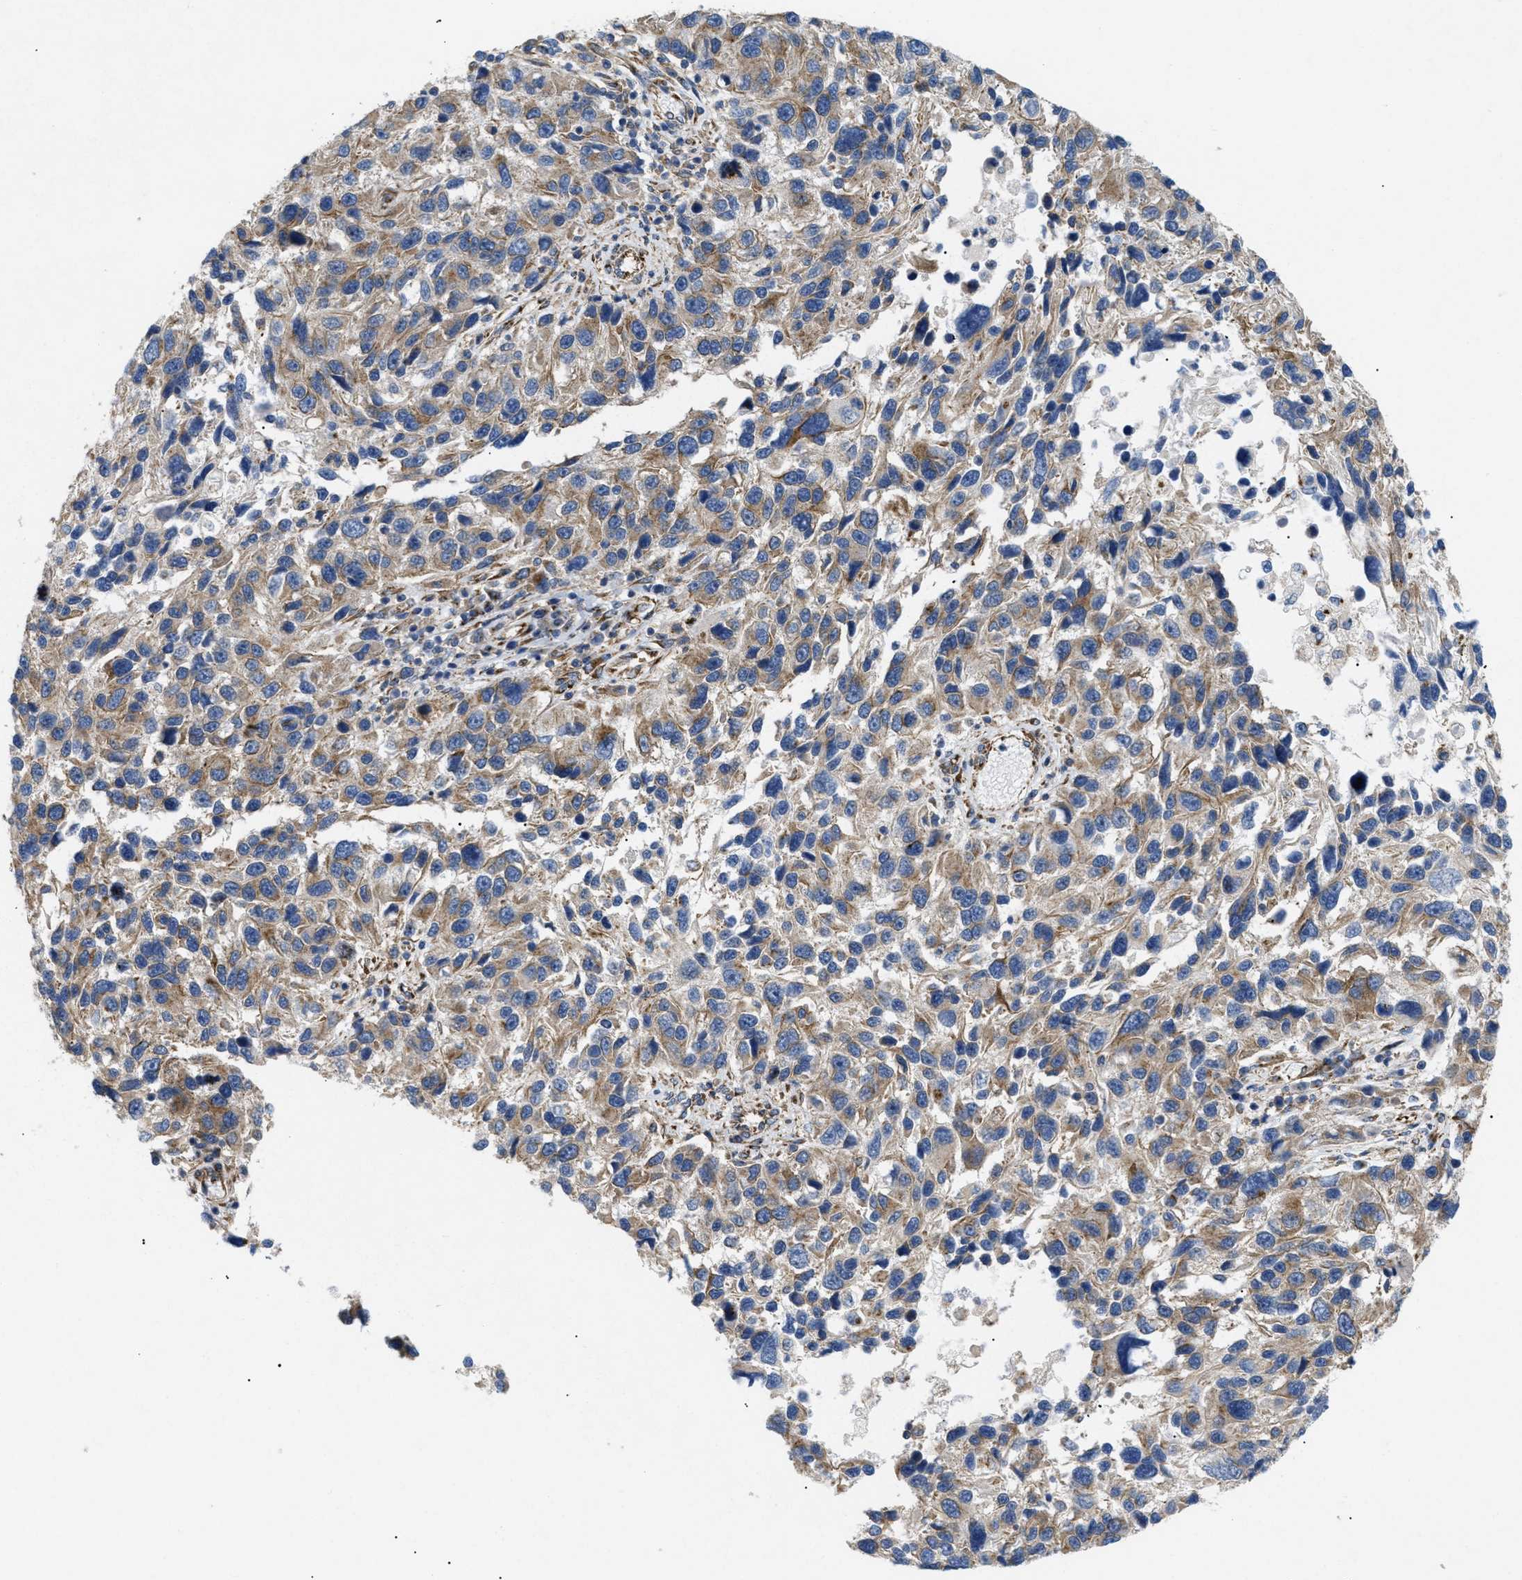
{"staining": {"intensity": "weak", "quantity": ">75%", "location": "cytoplasmic/membranous"}, "tissue": "melanoma", "cell_type": "Tumor cells", "image_type": "cancer", "snomed": [{"axis": "morphology", "description": "Malignant melanoma, NOS"}, {"axis": "topography", "description": "Skin"}], "caption": "Immunohistochemistry image of human melanoma stained for a protein (brown), which displays low levels of weak cytoplasmic/membranous staining in about >75% of tumor cells.", "gene": "DCTN4", "patient": {"sex": "male", "age": 53}}